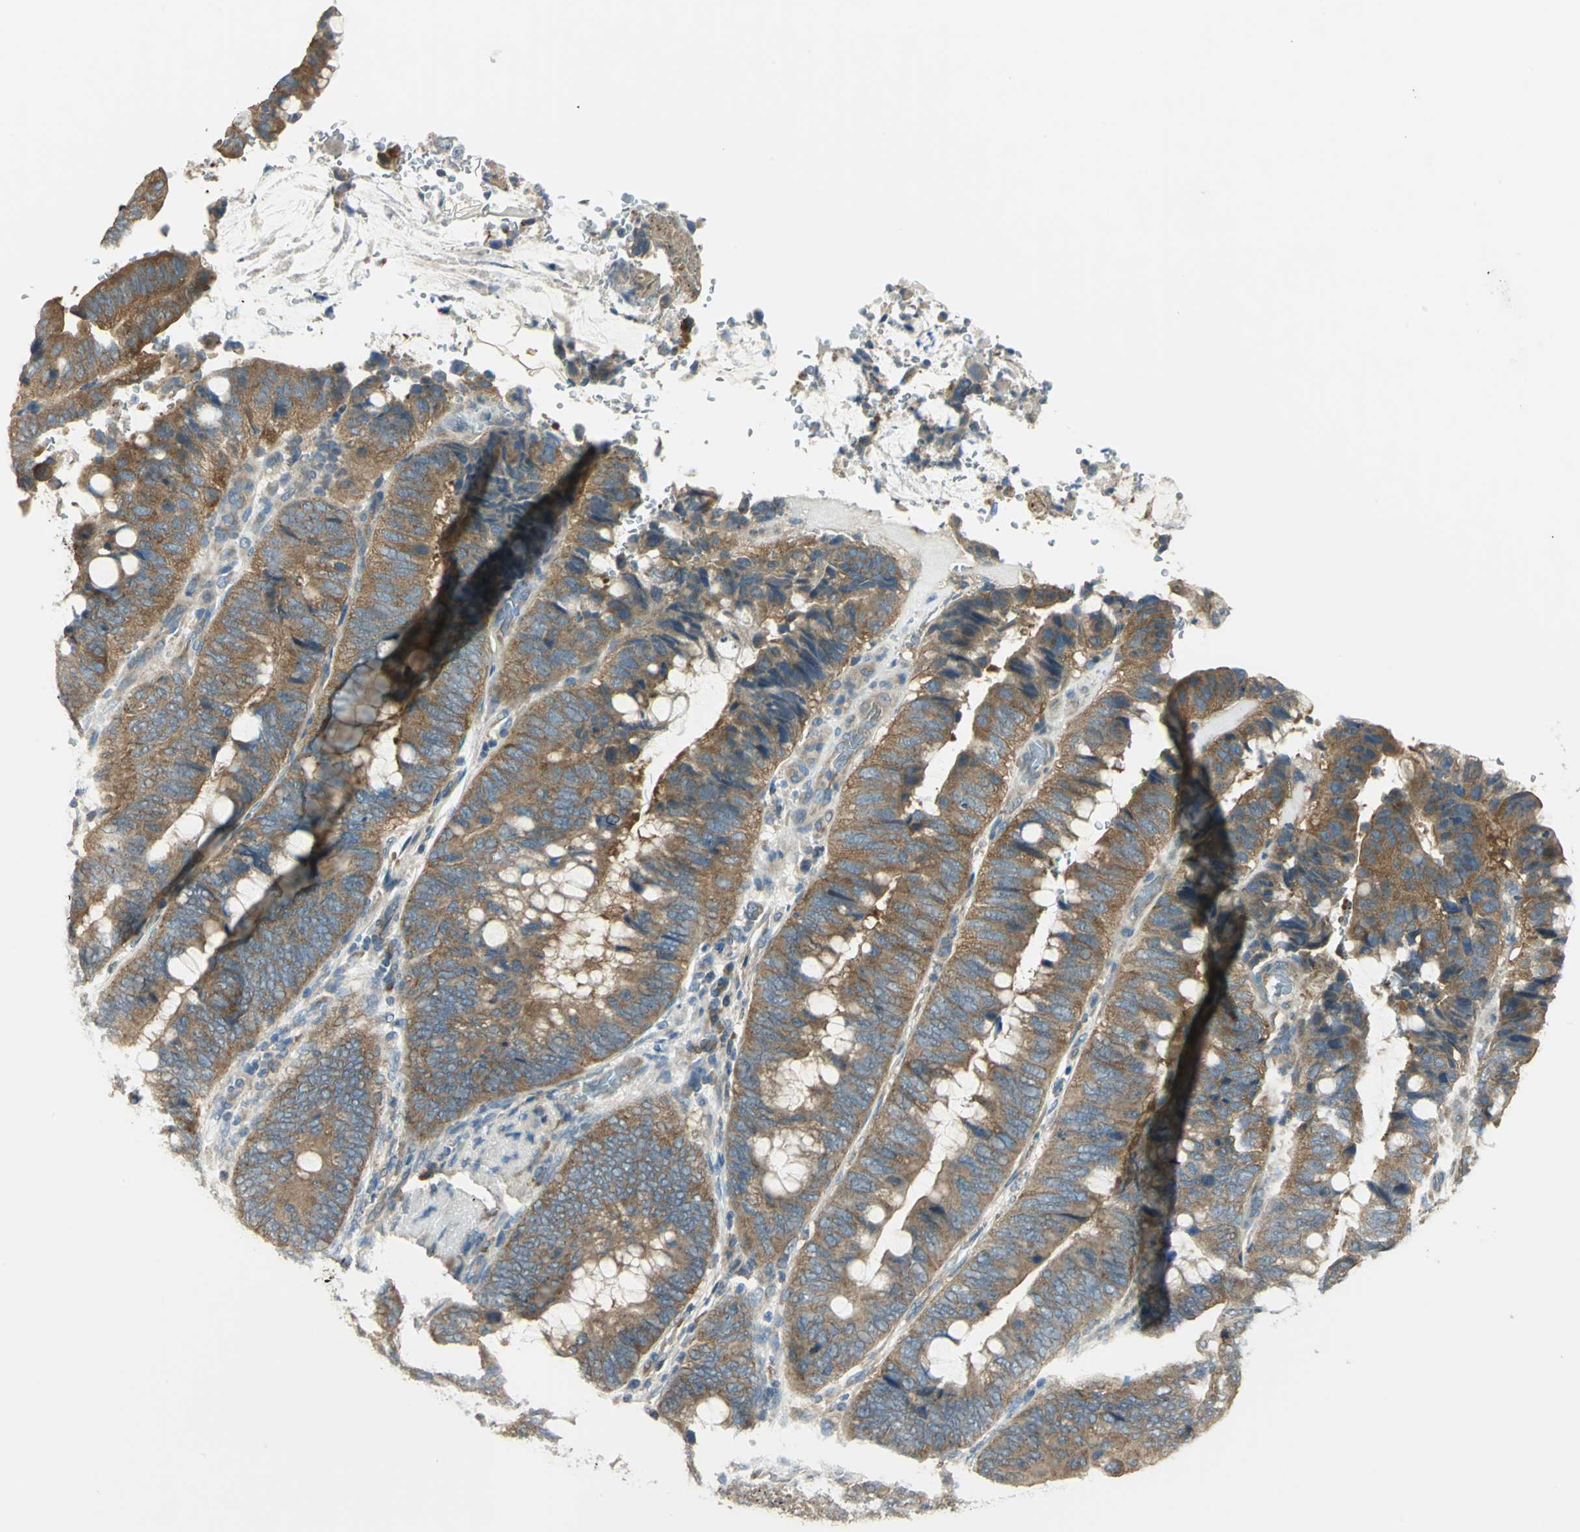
{"staining": {"intensity": "strong", "quantity": ">75%", "location": "cytoplasmic/membranous"}, "tissue": "colorectal cancer", "cell_type": "Tumor cells", "image_type": "cancer", "snomed": [{"axis": "morphology", "description": "Normal tissue, NOS"}, {"axis": "morphology", "description": "Adenocarcinoma, NOS"}, {"axis": "topography", "description": "Rectum"}, {"axis": "topography", "description": "Peripheral nerve tissue"}], "caption": "Strong cytoplasmic/membranous staining is appreciated in about >75% of tumor cells in colorectal adenocarcinoma.", "gene": "SHC2", "patient": {"sex": "male", "age": 92}}